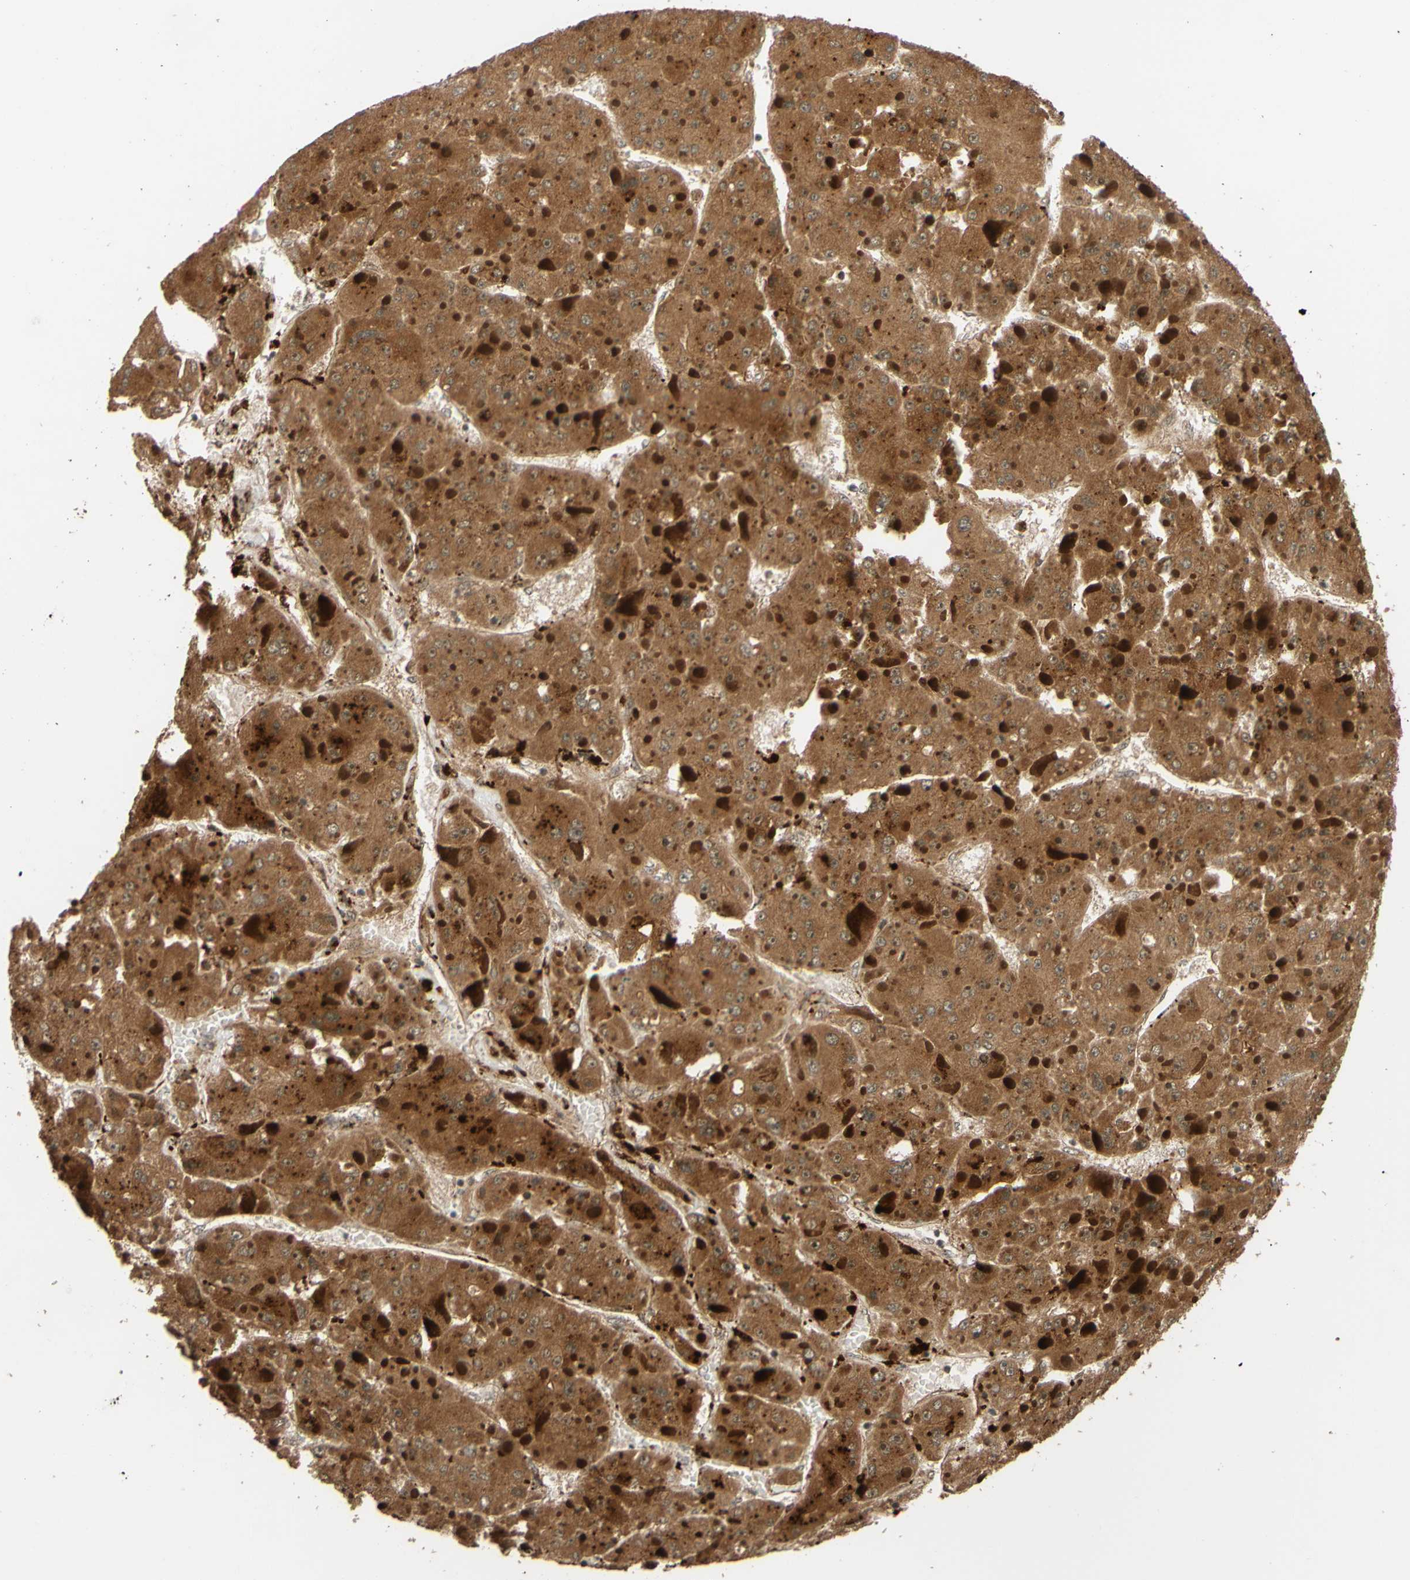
{"staining": {"intensity": "moderate", "quantity": ">75%", "location": "cytoplasmic/membranous"}, "tissue": "liver cancer", "cell_type": "Tumor cells", "image_type": "cancer", "snomed": [{"axis": "morphology", "description": "Carcinoma, Hepatocellular, NOS"}, {"axis": "topography", "description": "Liver"}], "caption": "Immunohistochemistry (IHC) of human liver cancer (hepatocellular carcinoma) shows medium levels of moderate cytoplasmic/membranous positivity in about >75% of tumor cells. Immunohistochemistry stains the protein of interest in brown and the nuclei are stained blue.", "gene": "RNF19A", "patient": {"sex": "female", "age": 73}}